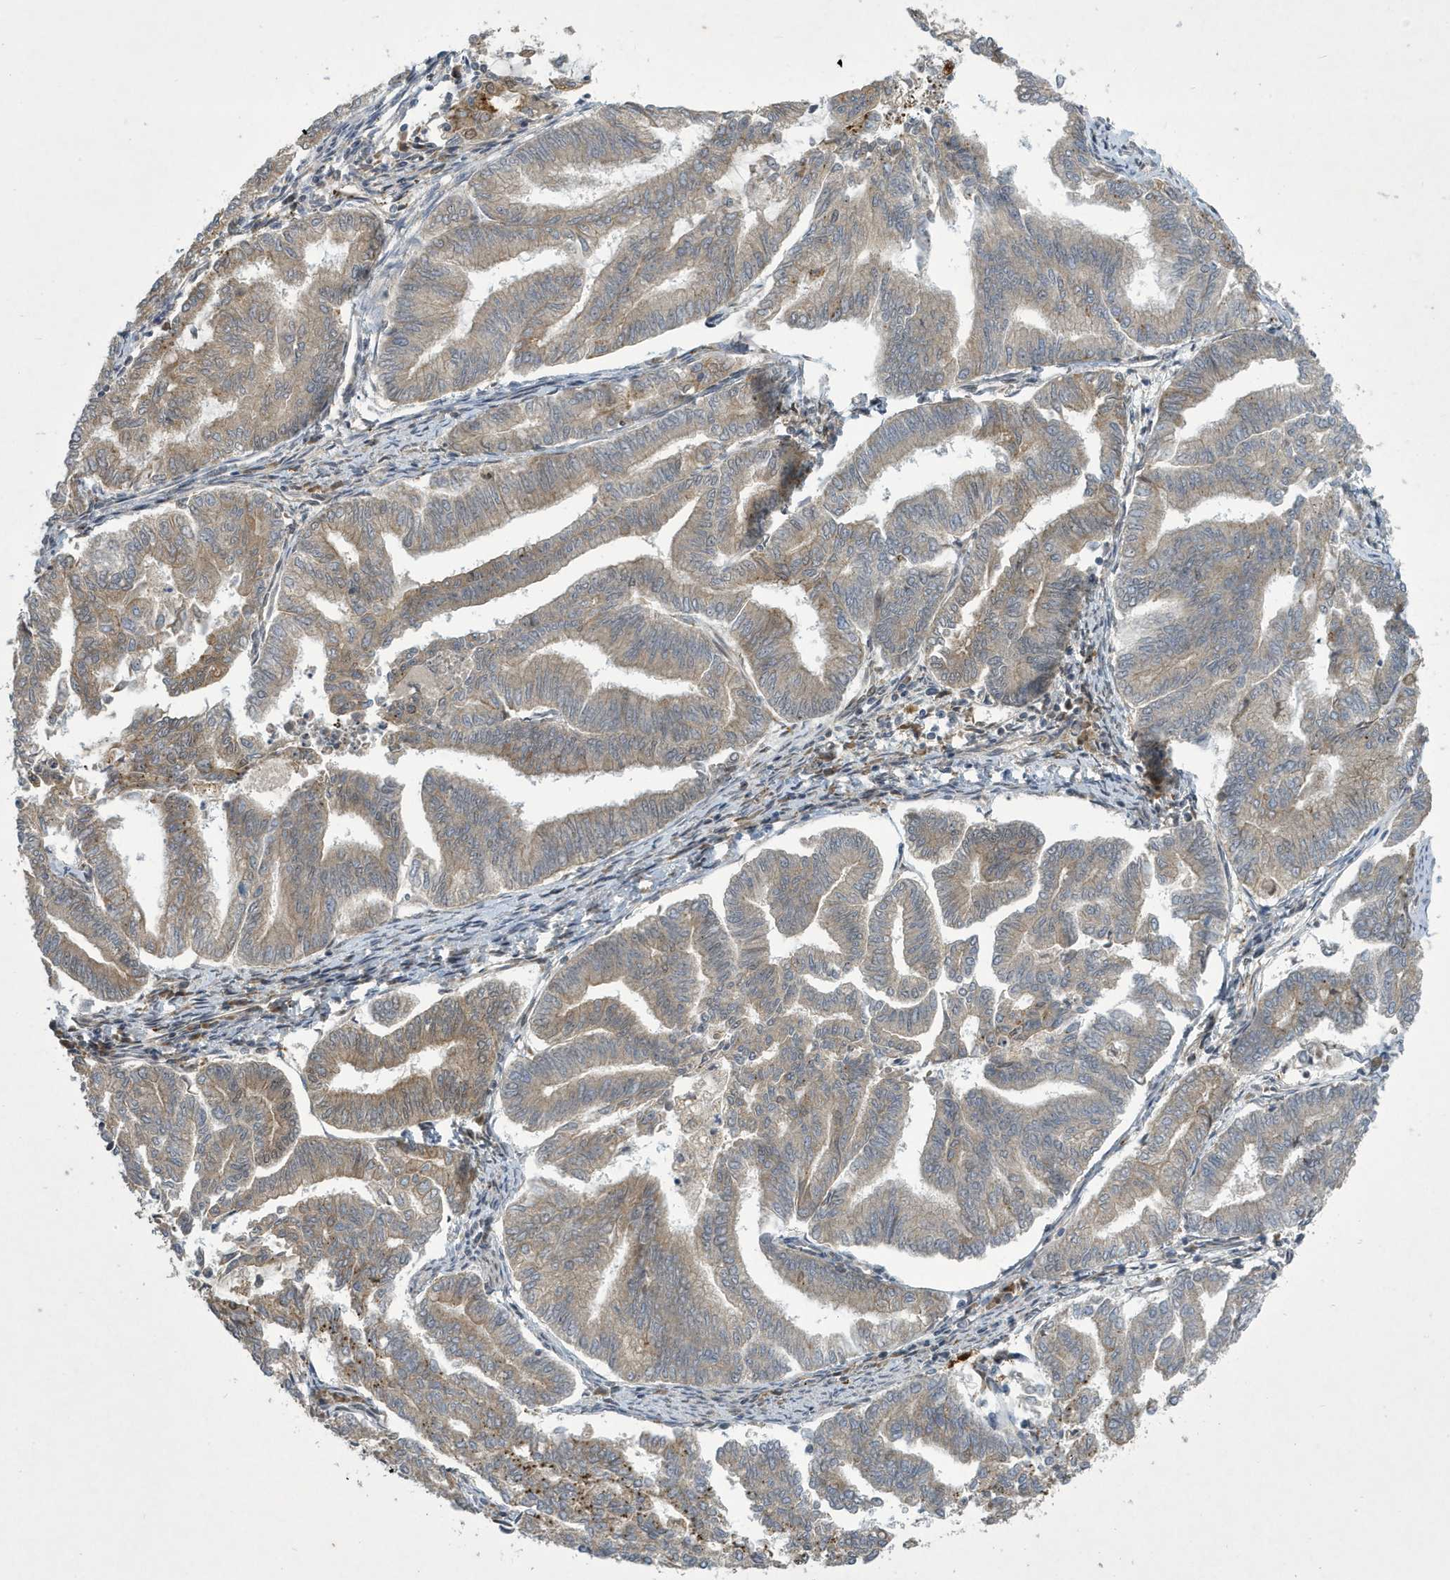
{"staining": {"intensity": "moderate", "quantity": "<25%", "location": "cytoplasmic/membranous"}, "tissue": "endometrial cancer", "cell_type": "Tumor cells", "image_type": "cancer", "snomed": [{"axis": "morphology", "description": "Adenocarcinoma, NOS"}, {"axis": "topography", "description": "Endometrium"}], "caption": "Immunohistochemical staining of endometrial adenocarcinoma displays low levels of moderate cytoplasmic/membranous expression in approximately <25% of tumor cells. The protein is stained brown, and the nuclei are stained in blue (DAB IHC with brightfield microscopy, high magnification).", "gene": "NCOA7", "patient": {"sex": "female", "age": 79}}